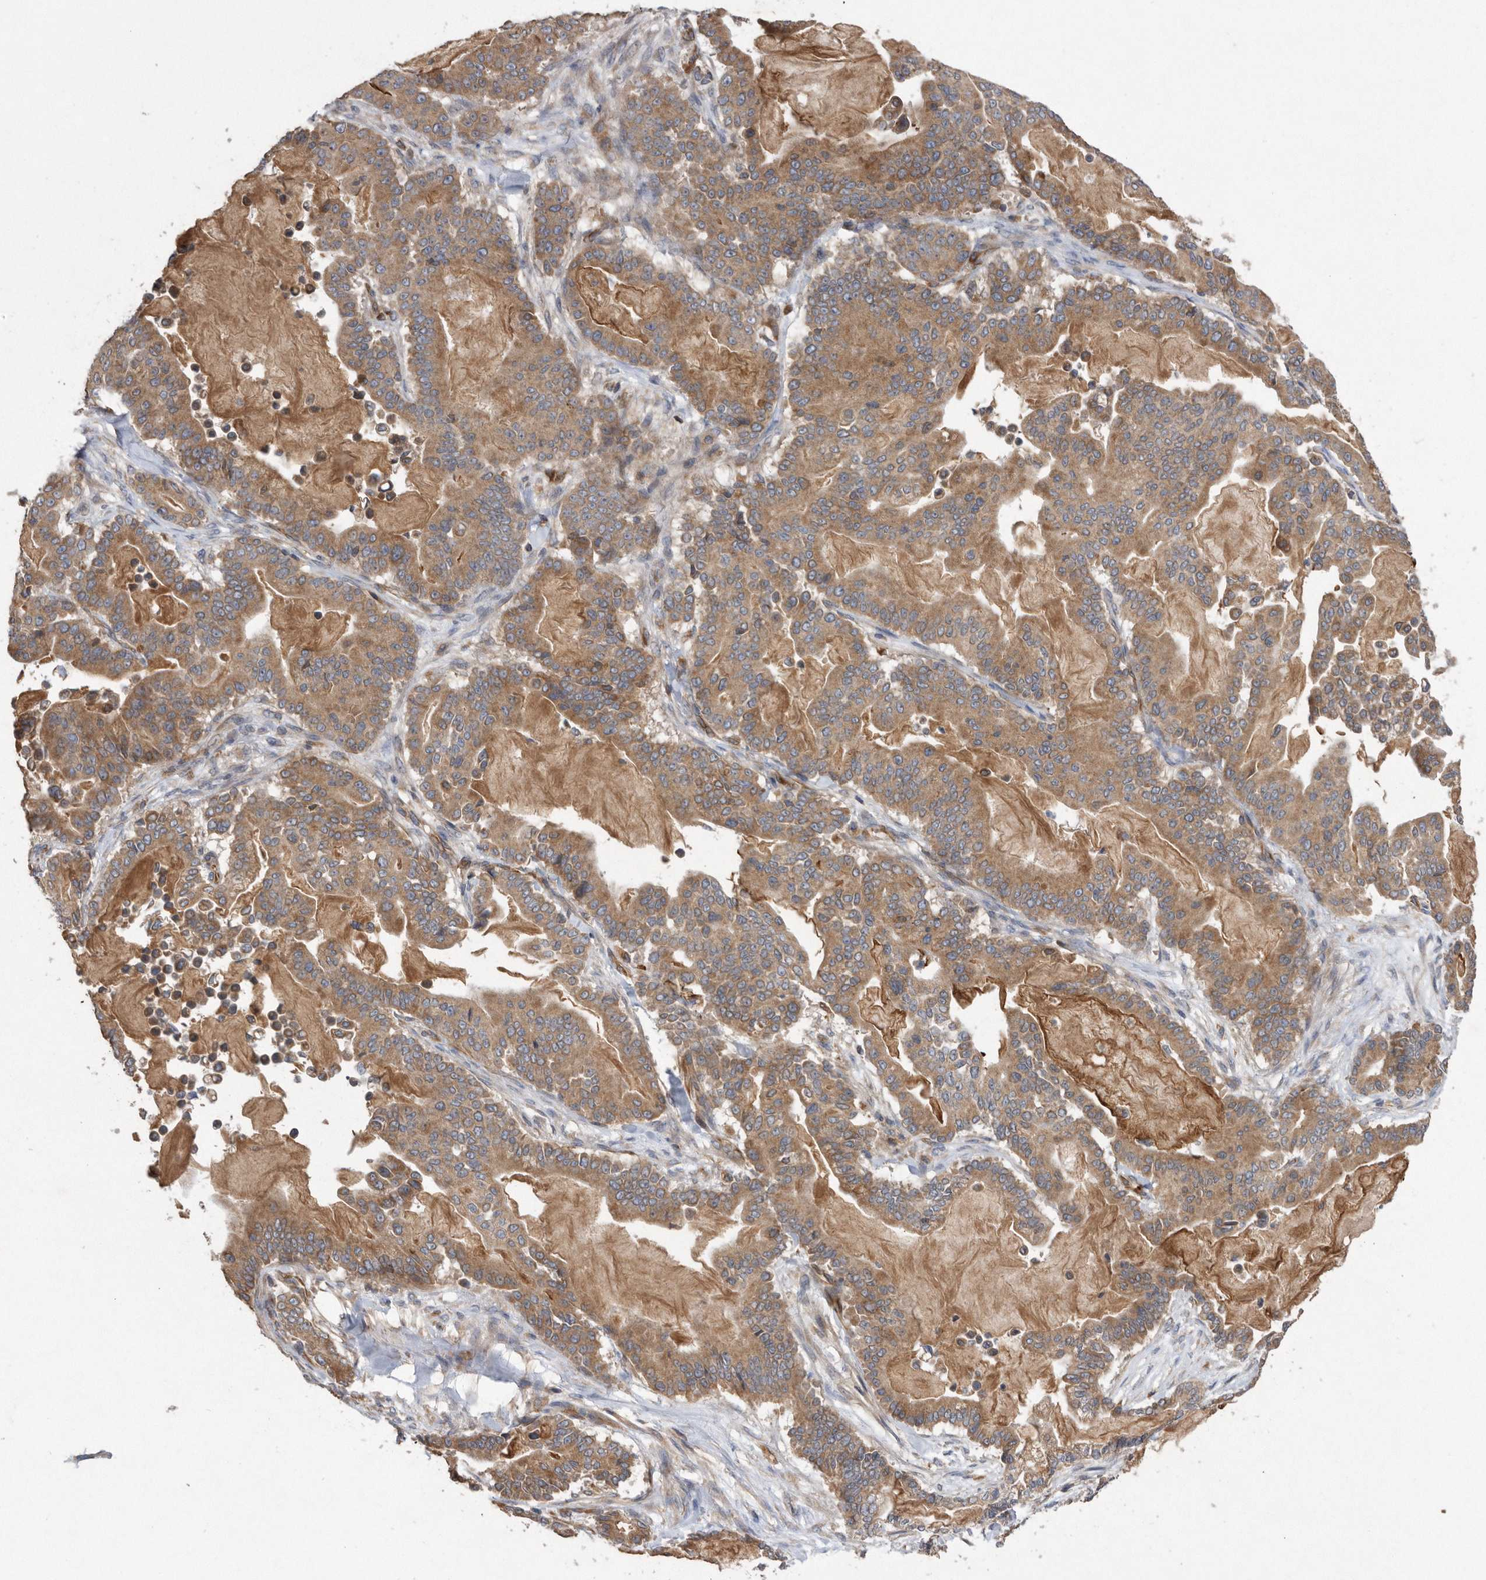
{"staining": {"intensity": "moderate", "quantity": ">75%", "location": "cytoplasmic/membranous"}, "tissue": "pancreatic cancer", "cell_type": "Tumor cells", "image_type": "cancer", "snomed": [{"axis": "morphology", "description": "Adenocarcinoma, NOS"}, {"axis": "topography", "description": "Pancreas"}], "caption": "Tumor cells display medium levels of moderate cytoplasmic/membranous staining in approximately >75% of cells in human pancreatic cancer. (DAB = brown stain, brightfield microscopy at high magnification).", "gene": "PON2", "patient": {"sex": "male", "age": 63}}